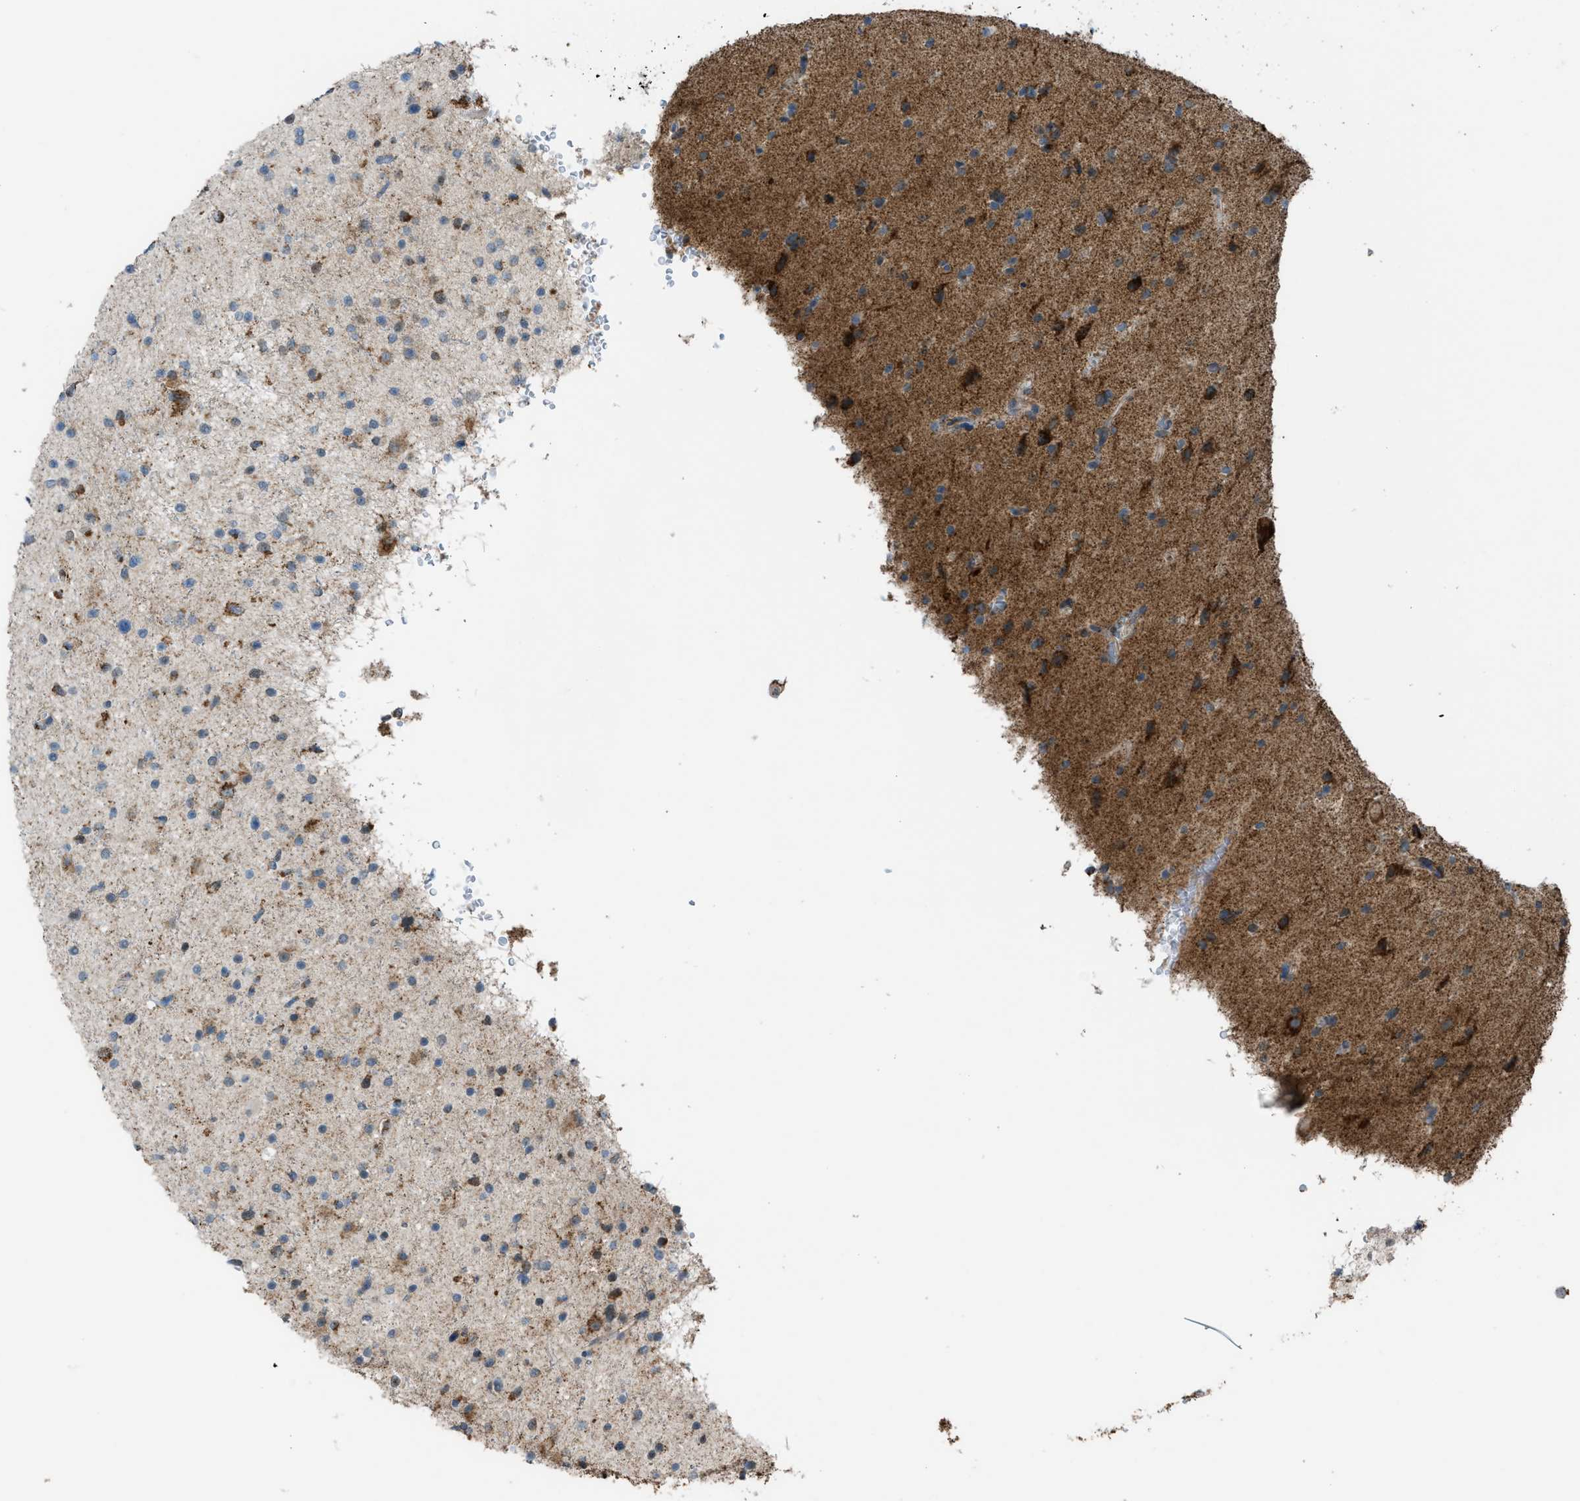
{"staining": {"intensity": "moderate", "quantity": "<25%", "location": "cytoplasmic/membranous"}, "tissue": "glioma", "cell_type": "Tumor cells", "image_type": "cancer", "snomed": [{"axis": "morphology", "description": "Glioma, malignant, High grade"}, {"axis": "topography", "description": "Brain"}], "caption": "Protein analysis of glioma tissue displays moderate cytoplasmic/membranous staining in approximately <25% of tumor cells.", "gene": "SRM", "patient": {"sex": "male", "age": 33}}